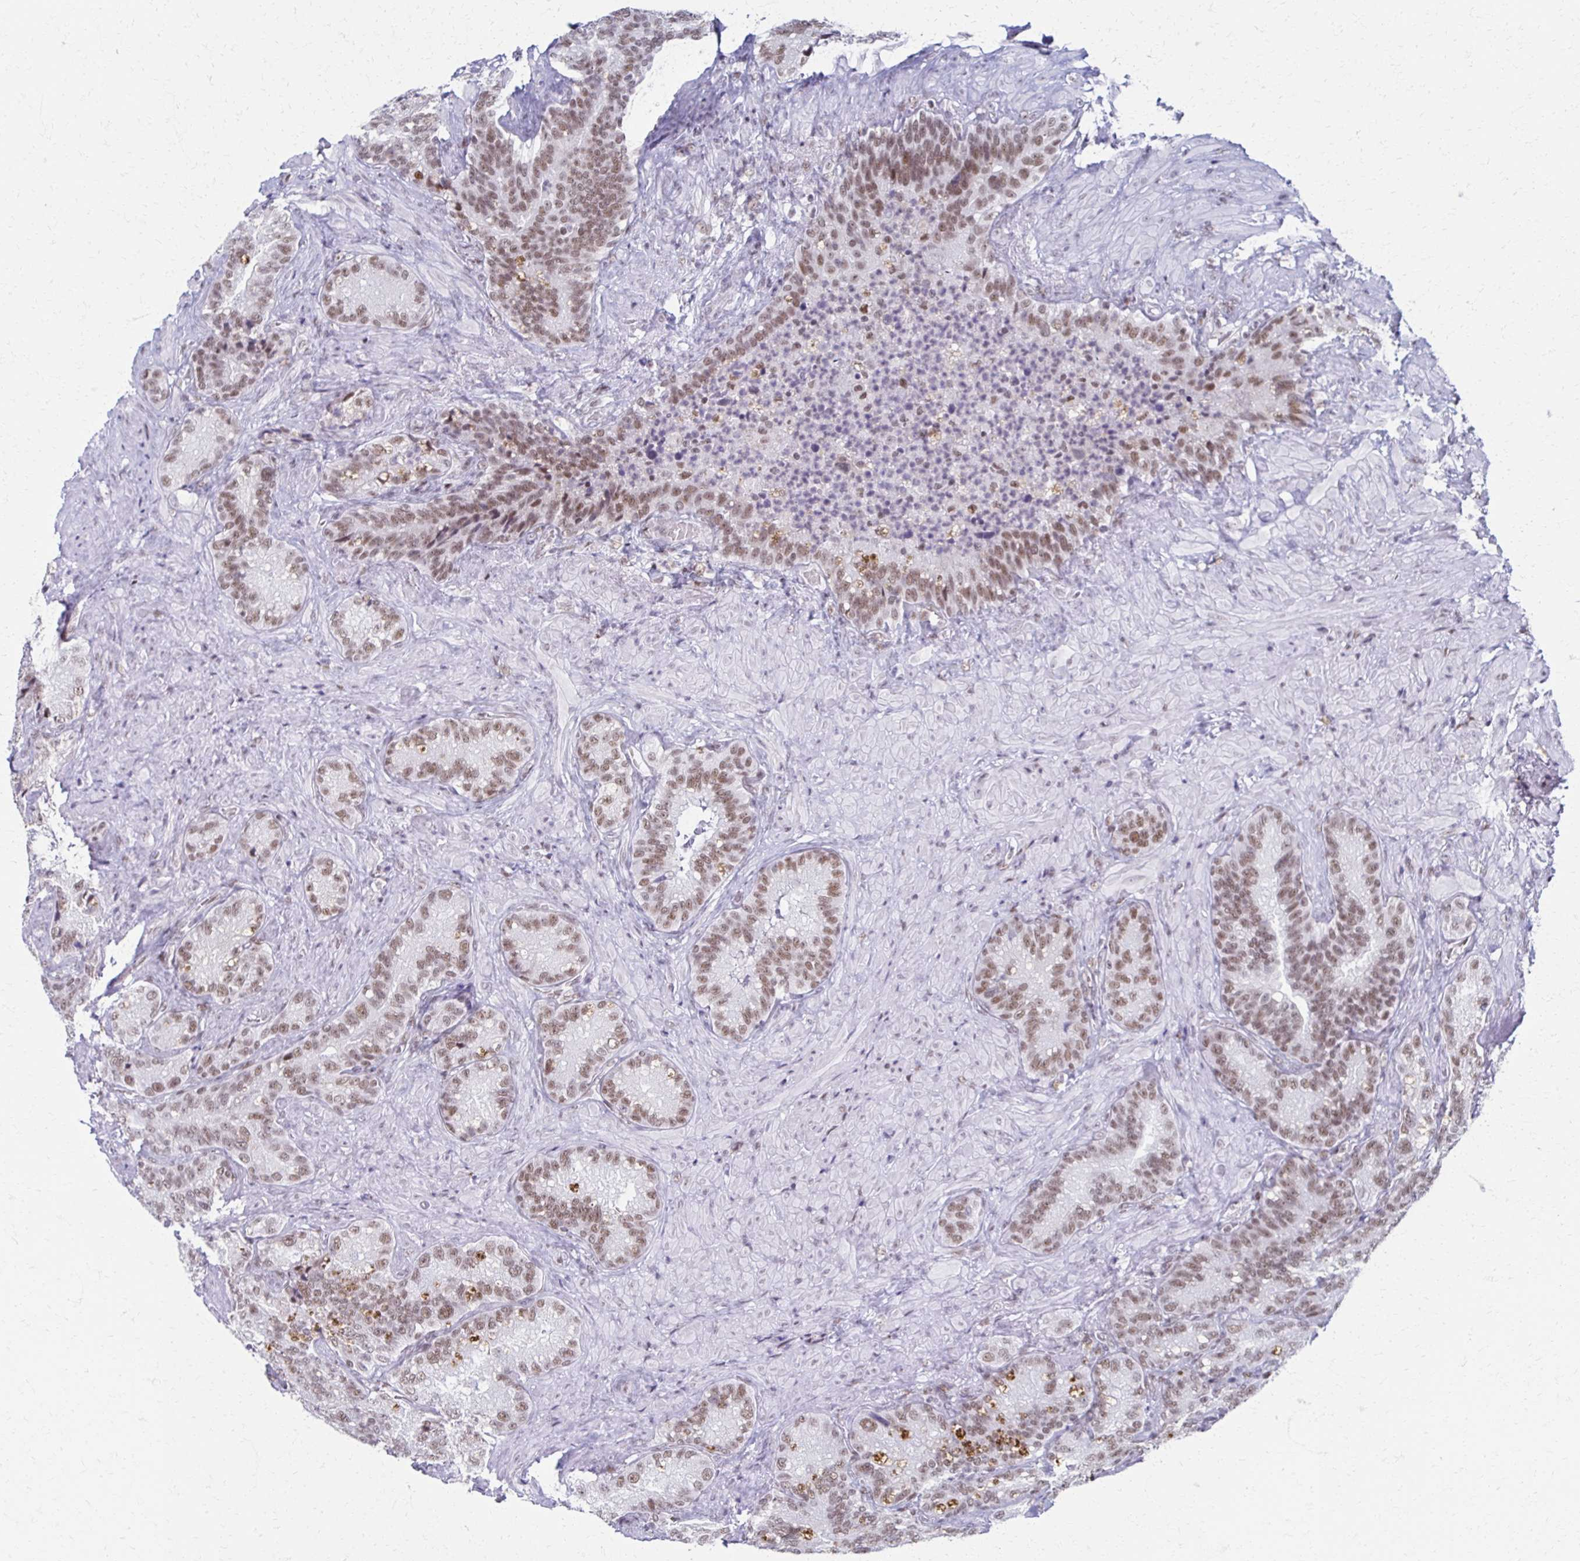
{"staining": {"intensity": "moderate", "quantity": ">75%", "location": "nuclear"}, "tissue": "seminal vesicle", "cell_type": "Glandular cells", "image_type": "normal", "snomed": [{"axis": "morphology", "description": "Normal tissue, NOS"}, {"axis": "topography", "description": "Seminal veicle"}], "caption": "This histopathology image displays immunohistochemistry staining of normal human seminal vesicle, with medium moderate nuclear positivity in approximately >75% of glandular cells.", "gene": "IRF7", "patient": {"sex": "male", "age": 68}}